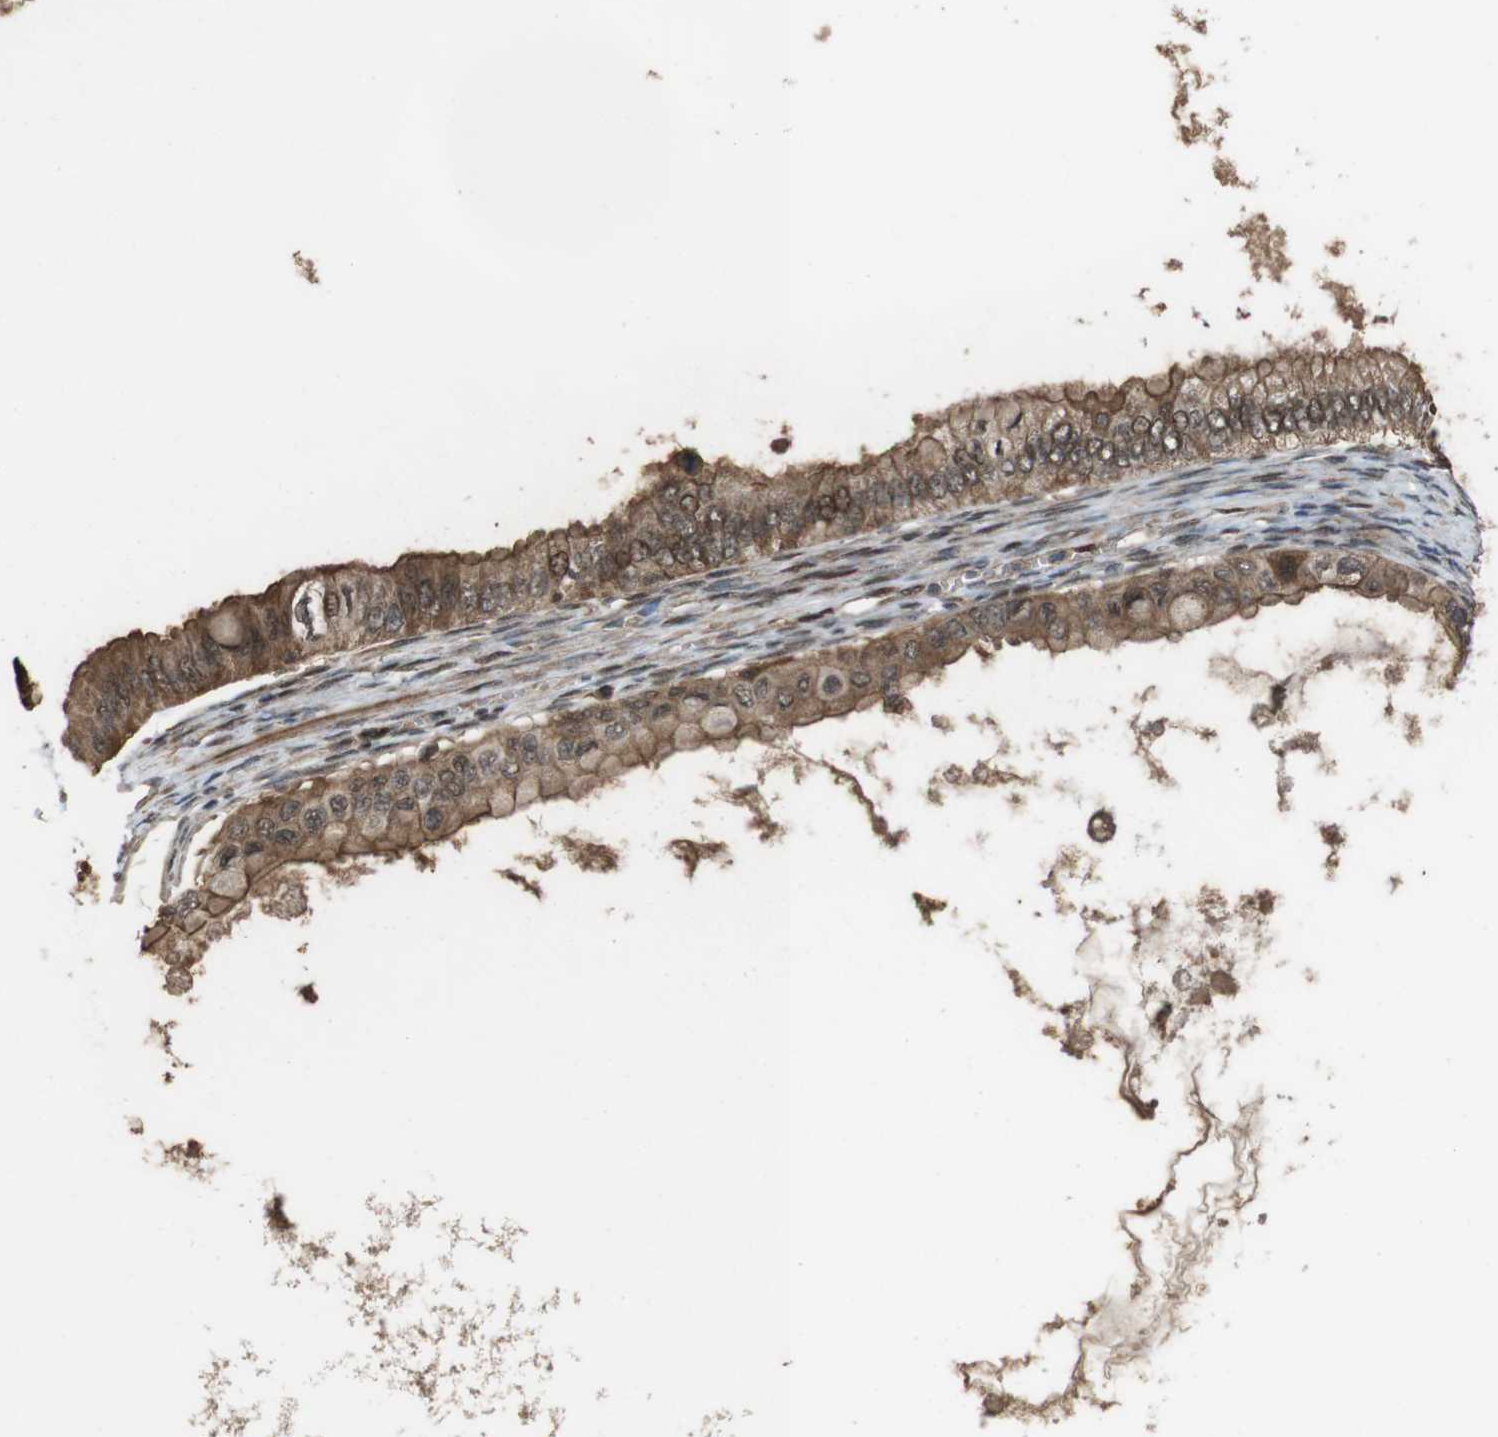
{"staining": {"intensity": "moderate", "quantity": ">75%", "location": "cytoplasmic/membranous,nuclear"}, "tissue": "ovarian cancer", "cell_type": "Tumor cells", "image_type": "cancer", "snomed": [{"axis": "morphology", "description": "Cystadenocarcinoma, mucinous, NOS"}, {"axis": "topography", "description": "Ovary"}], "caption": "Tumor cells display moderate cytoplasmic/membranous and nuclear positivity in approximately >75% of cells in ovarian cancer.", "gene": "CDC34", "patient": {"sex": "female", "age": 80}}